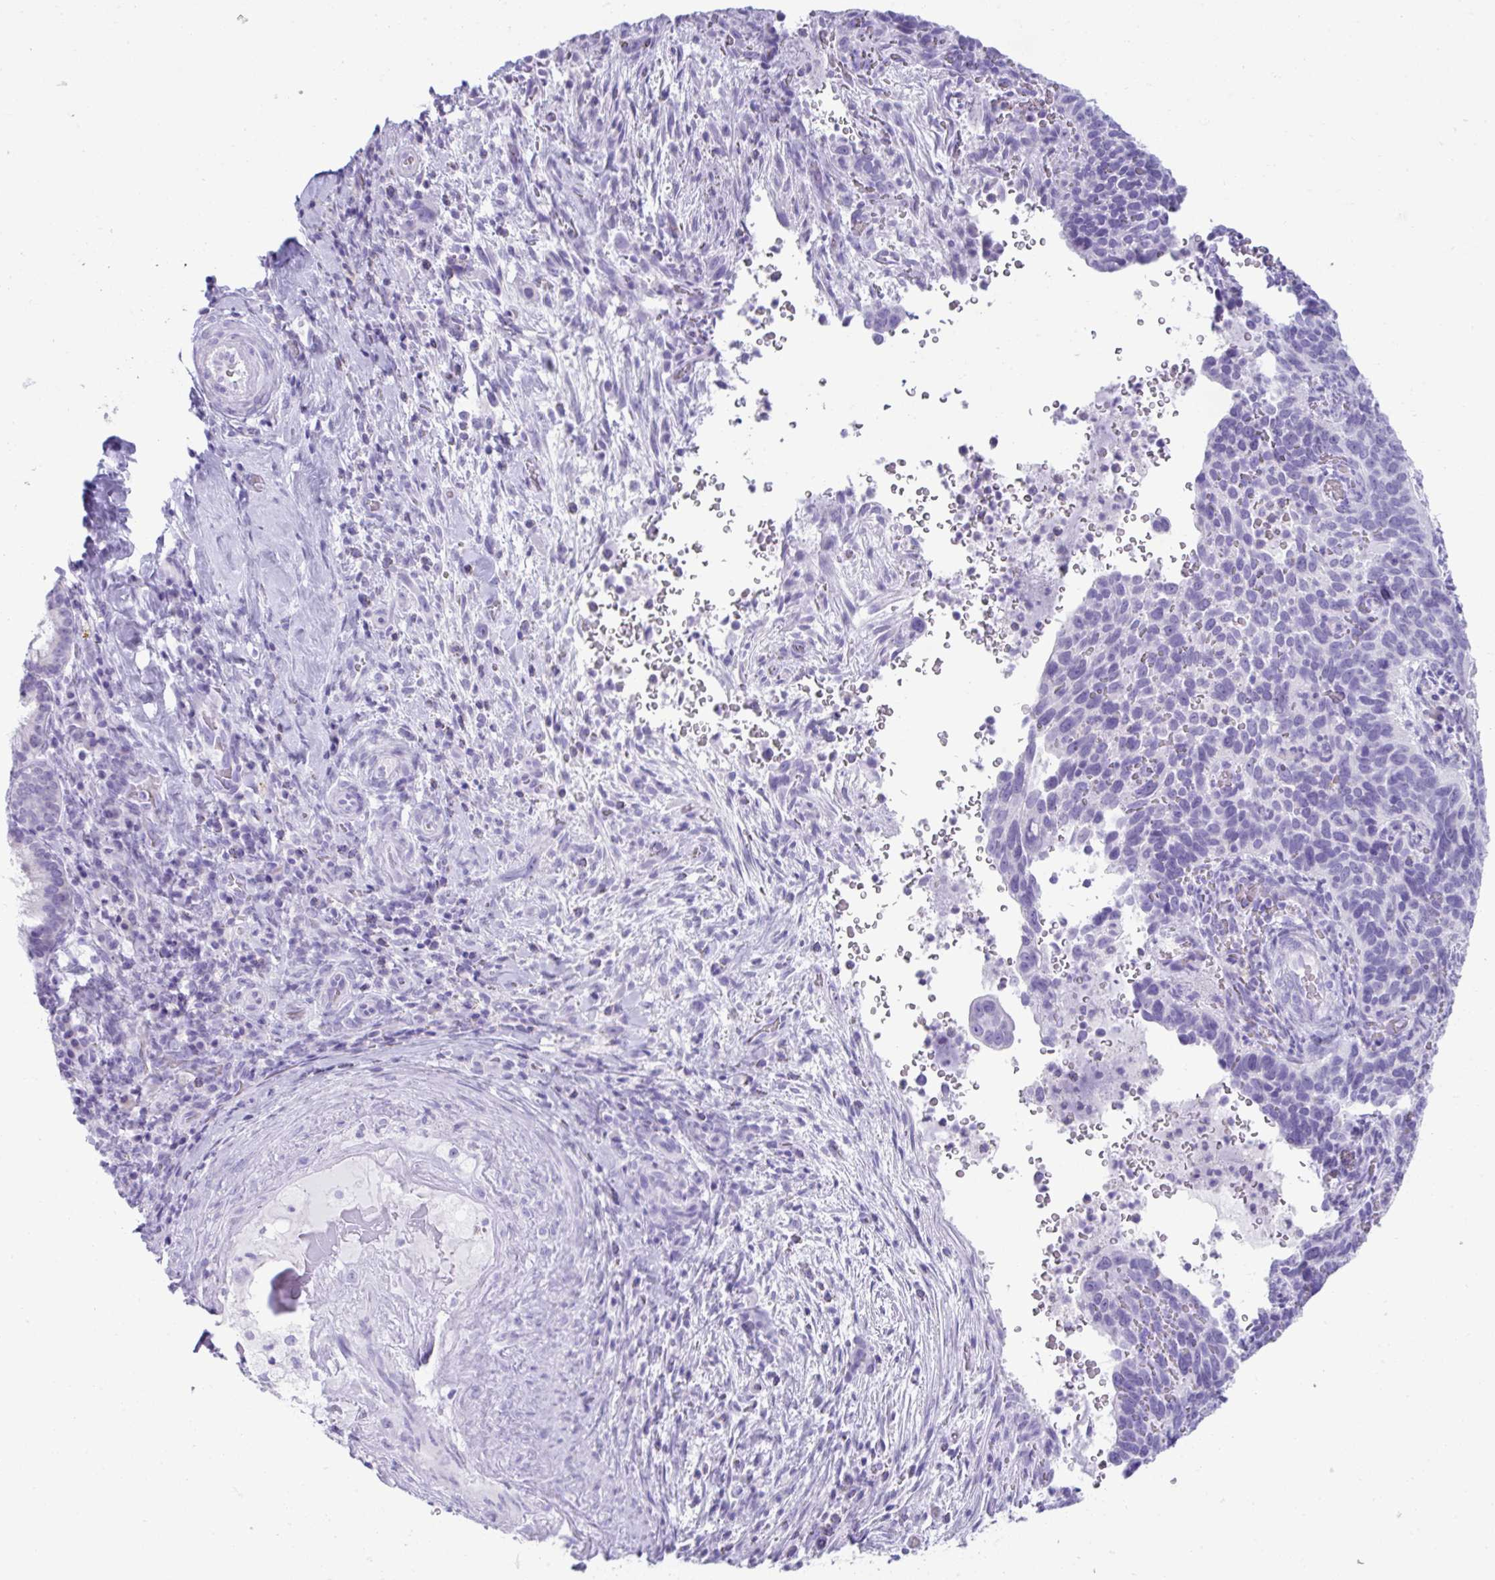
{"staining": {"intensity": "negative", "quantity": "none", "location": "none"}, "tissue": "cervical cancer", "cell_type": "Tumor cells", "image_type": "cancer", "snomed": [{"axis": "morphology", "description": "Squamous cell carcinoma, NOS"}, {"axis": "topography", "description": "Cervix"}], "caption": "Cervical squamous cell carcinoma stained for a protein using immunohistochemistry (IHC) demonstrates no staining tumor cells.", "gene": "PSCA", "patient": {"sex": "female", "age": 51}}